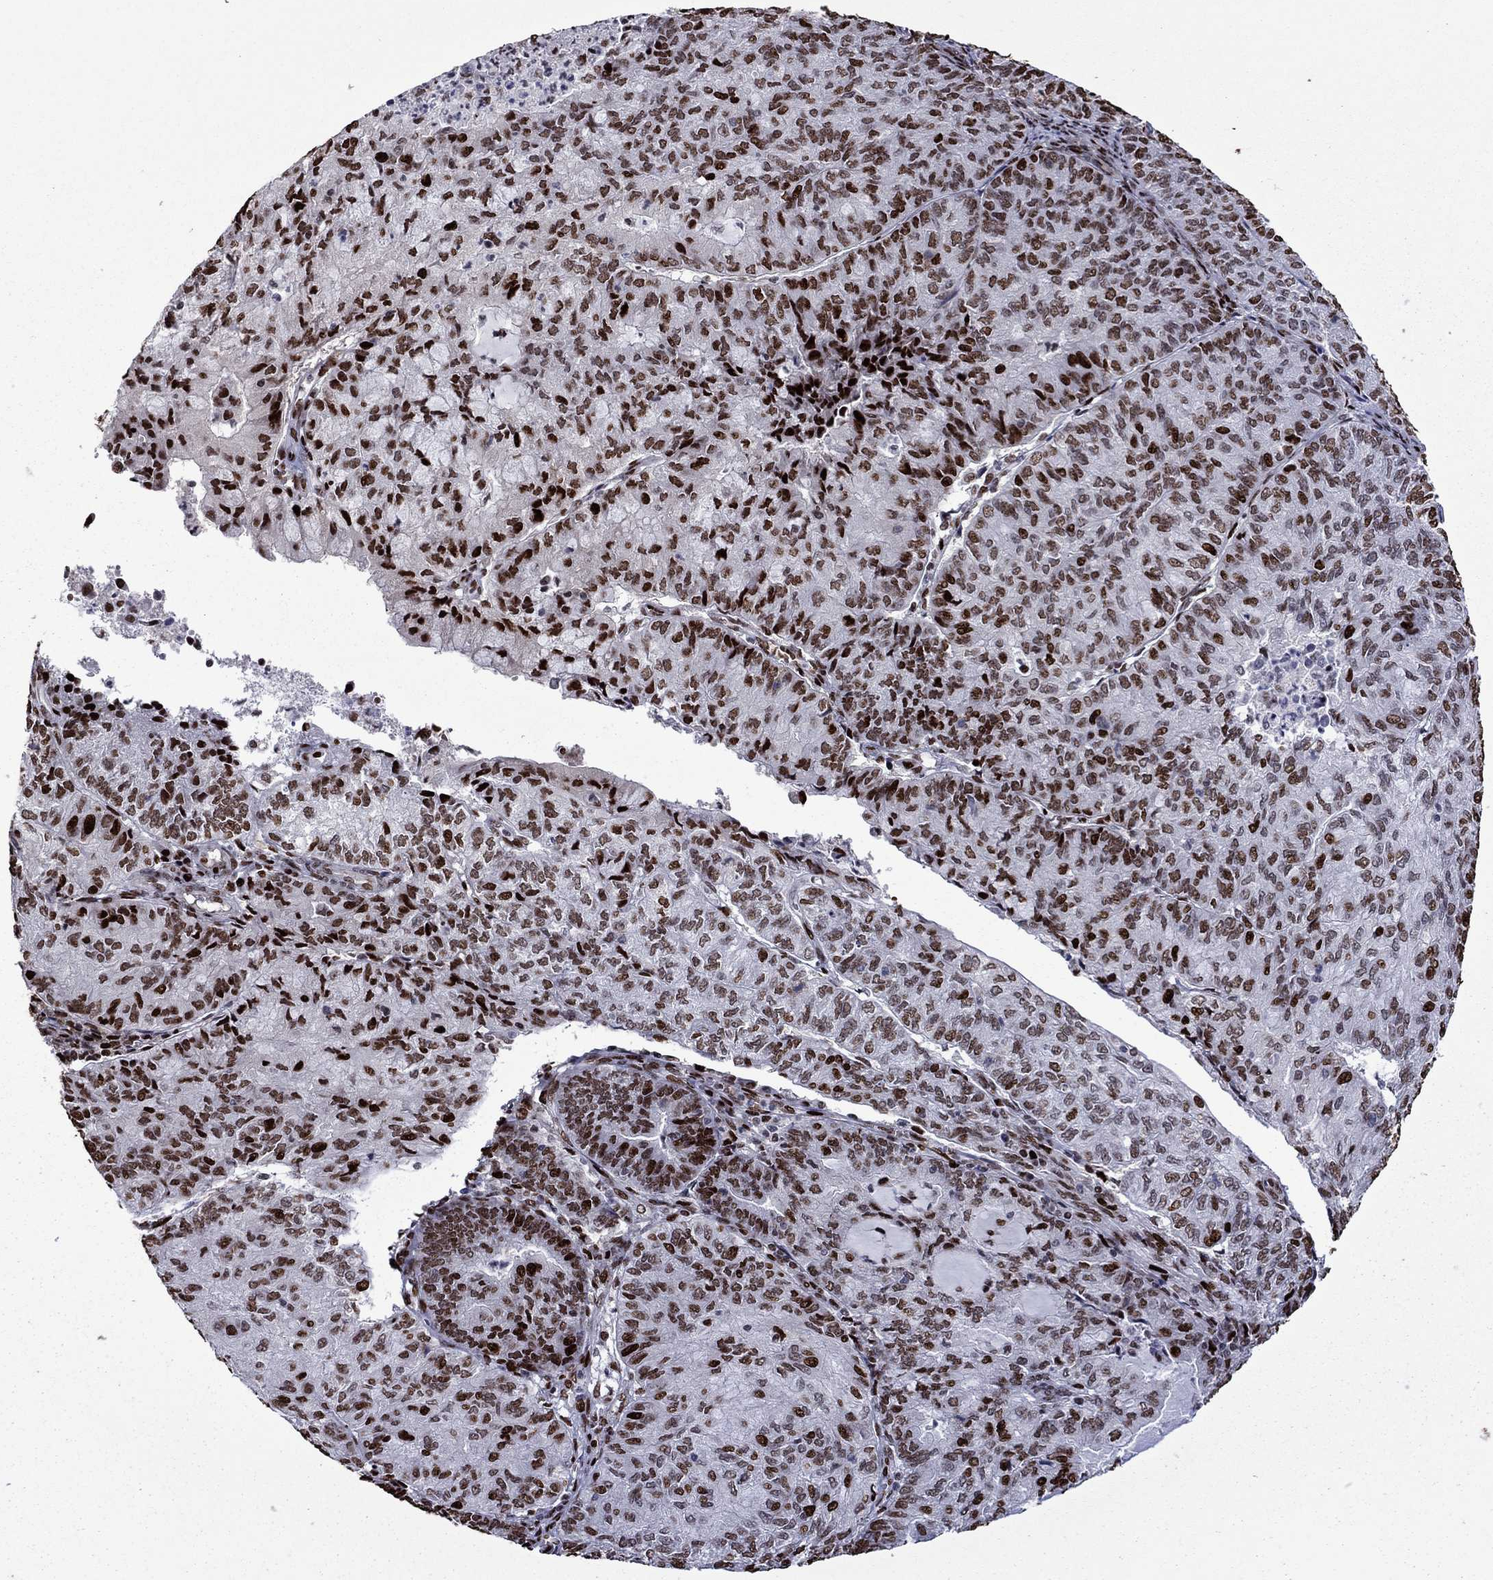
{"staining": {"intensity": "strong", "quantity": "<25%", "location": "nuclear"}, "tissue": "endometrial cancer", "cell_type": "Tumor cells", "image_type": "cancer", "snomed": [{"axis": "morphology", "description": "Adenocarcinoma, NOS"}, {"axis": "topography", "description": "Endometrium"}], "caption": "Immunohistochemistry (DAB) staining of human adenocarcinoma (endometrial) displays strong nuclear protein staining in about <25% of tumor cells. The staining is performed using DAB (3,3'-diaminobenzidine) brown chromogen to label protein expression. The nuclei are counter-stained blue using hematoxylin.", "gene": "LIMK1", "patient": {"sex": "female", "age": 82}}